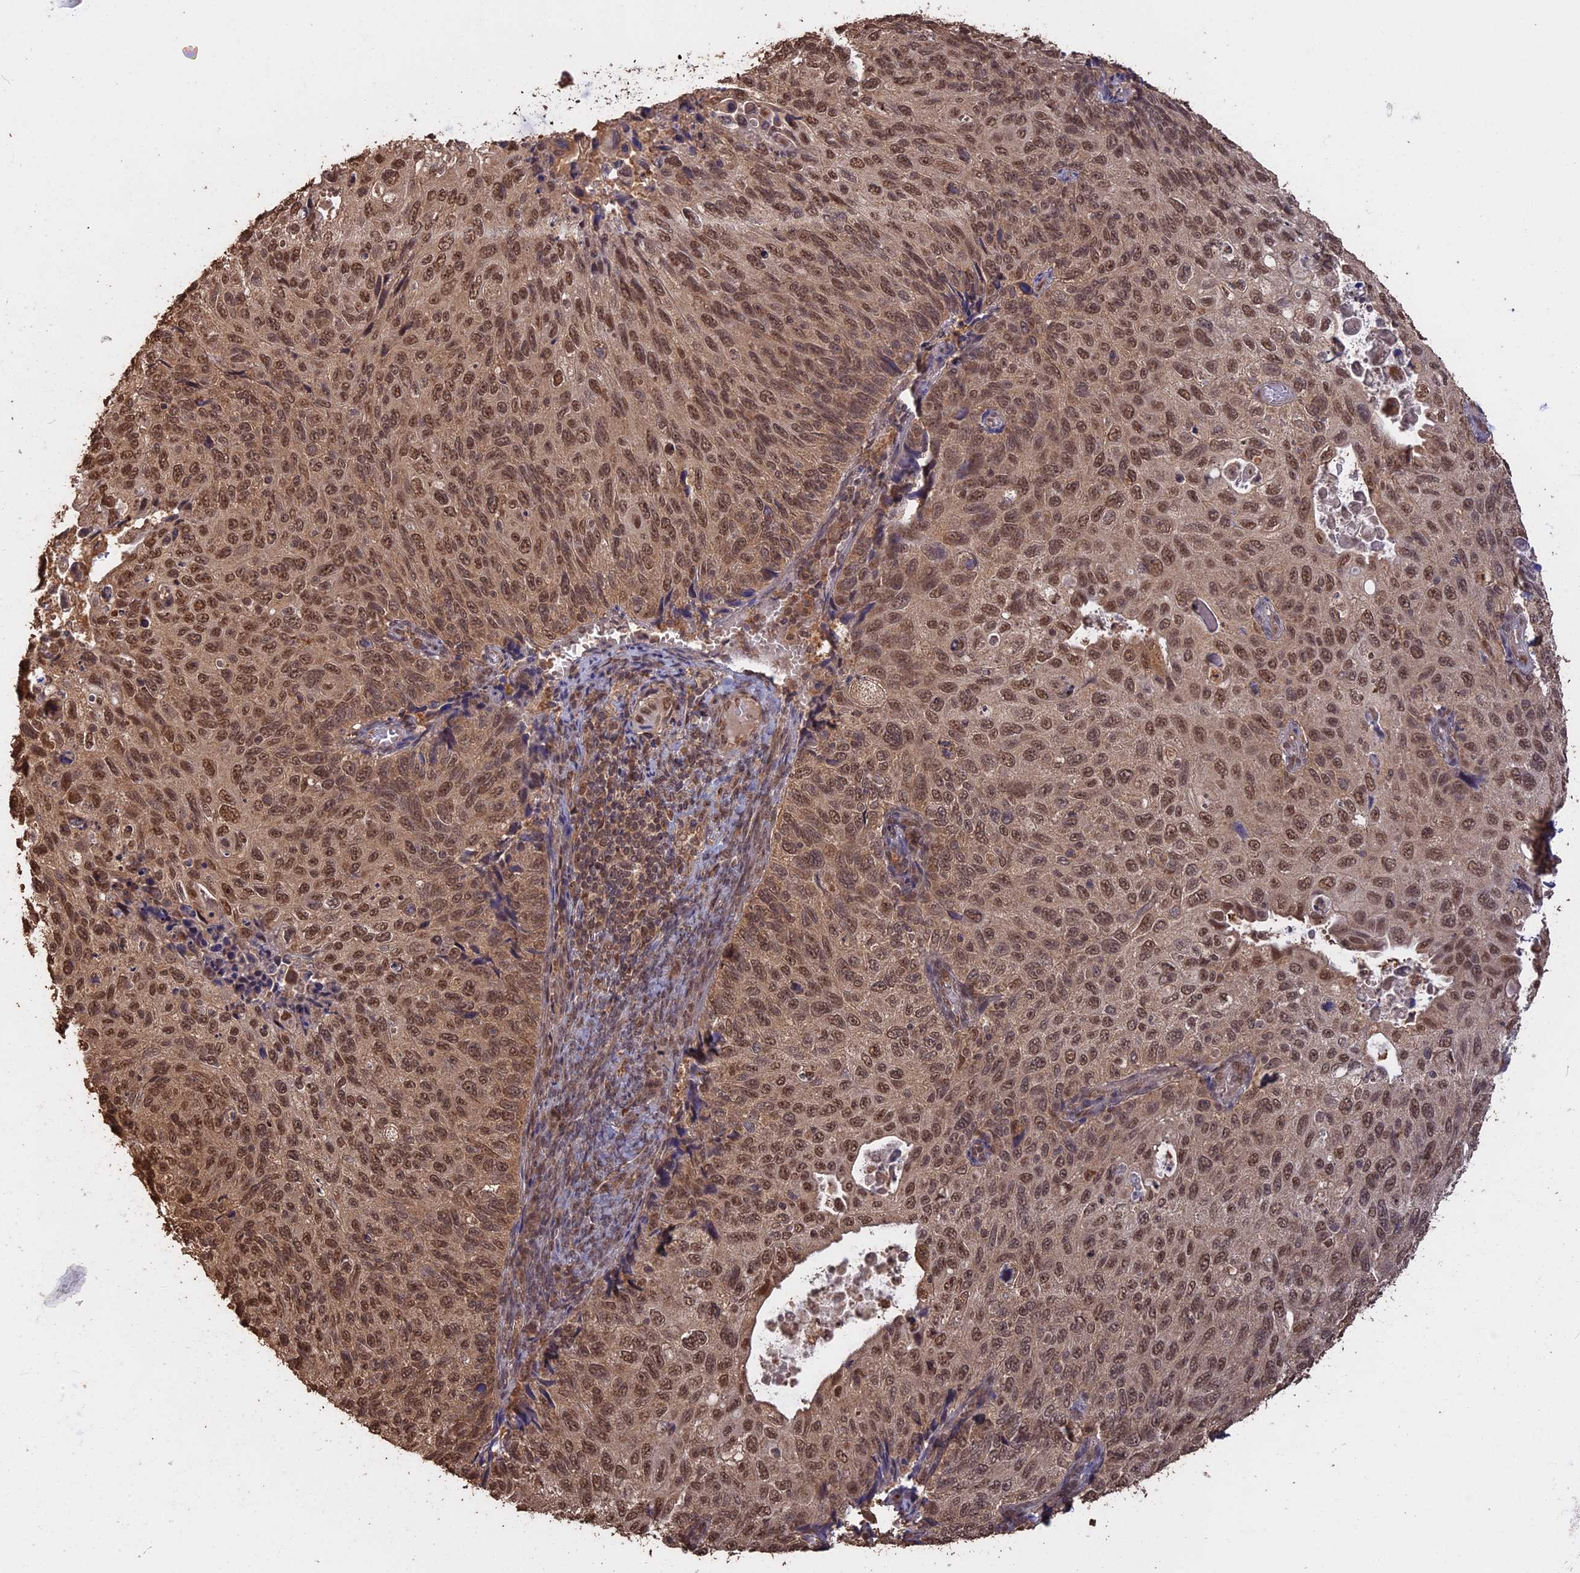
{"staining": {"intensity": "moderate", "quantity": ">75%", "location": "cytoplasmic/membranous,nuclear"}, "tissue": "cervical cancer", "cell_type": "Tumor cells", "image_type": "cancer", "snomed": [{"axis": "morphology", "description": "Squamous cell carcinoma, NOS"}, {"axis": "topography", "description": "Cervix"}], "caption": "Cervical cancer stained for a protein displays moderate cytoplasmic/membranous and nuclear positivity in tumor cells.", "gene": "PSMC6", "patient": {"sex": "female", "age": 70}}